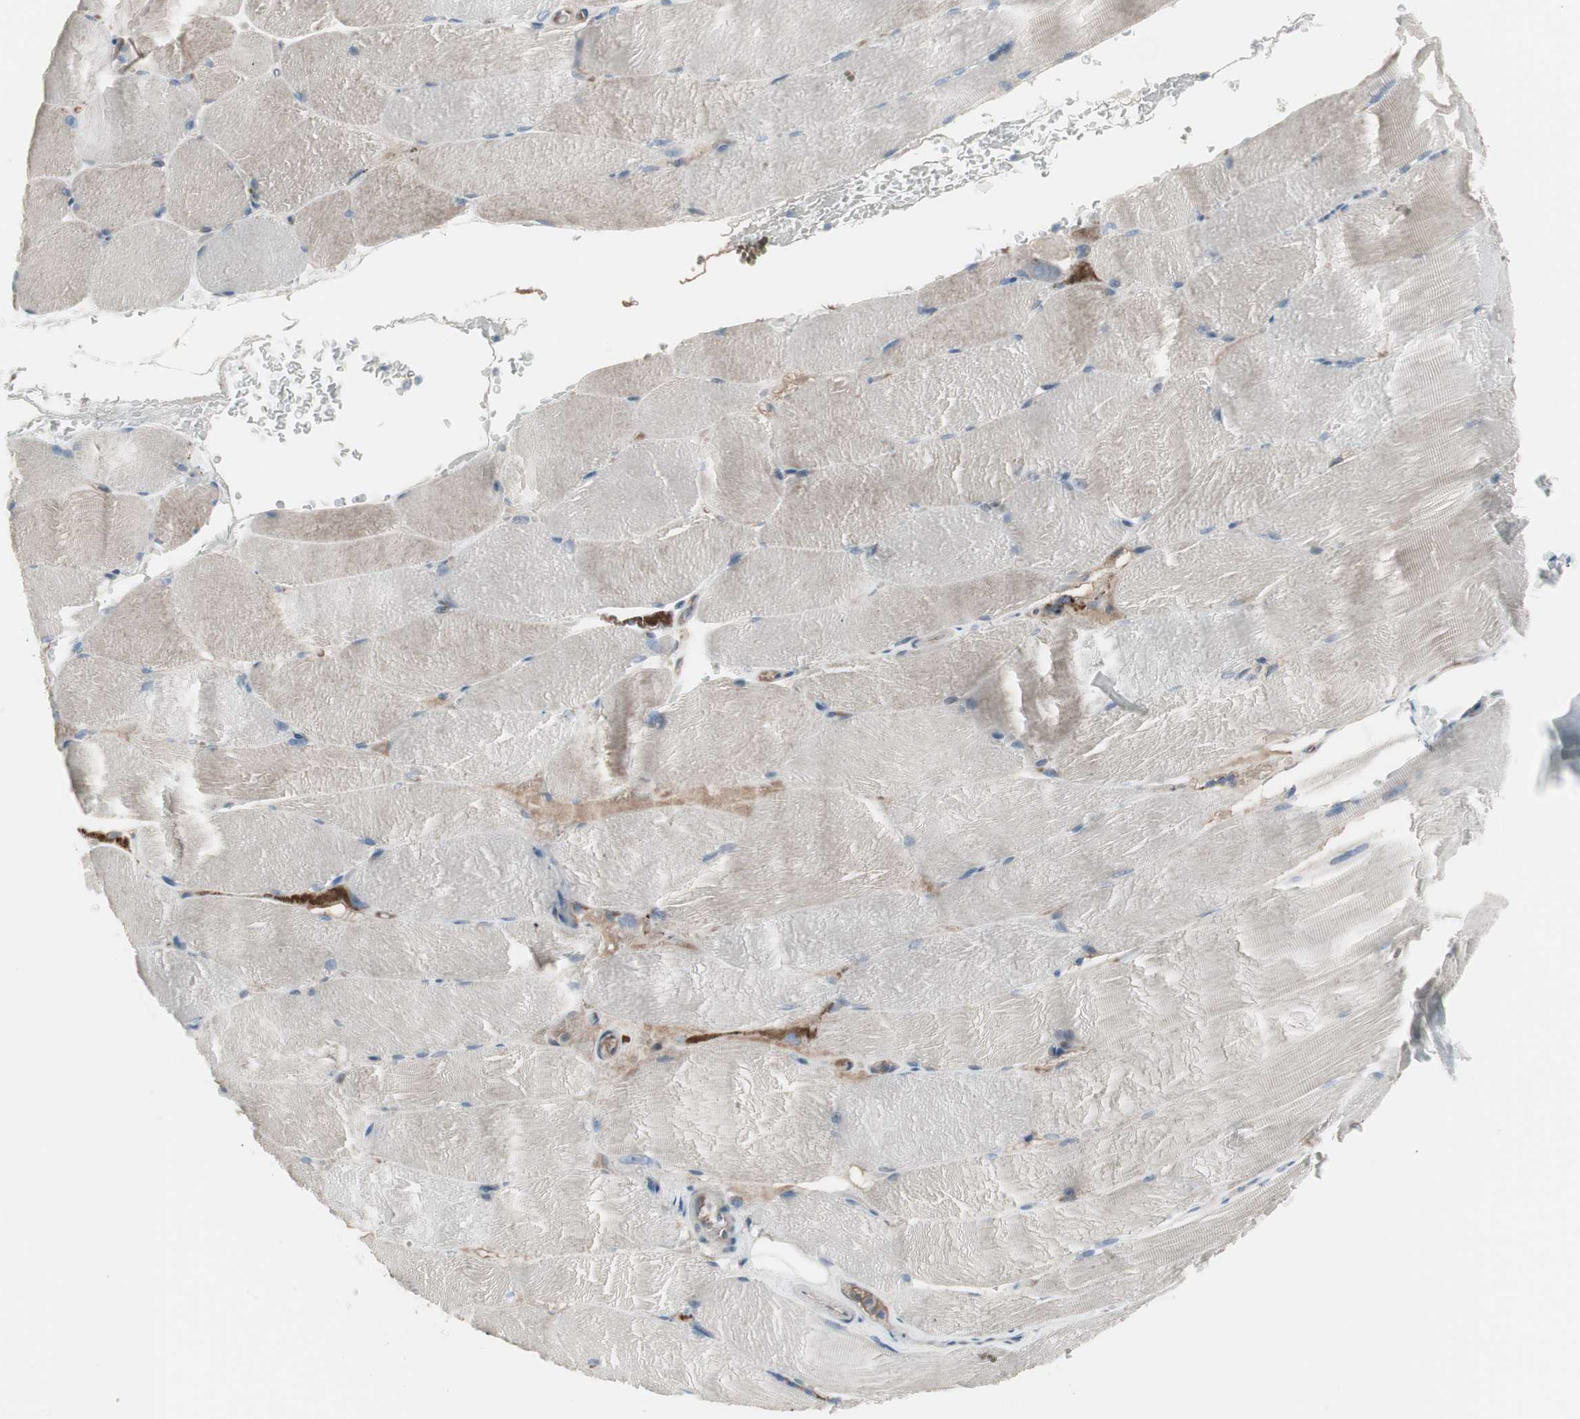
{"staining": {"intensity": "weak", "quantity": "<25%", "location": "cytoplasmic/membranous"}, "tissue": "skeletal muscle", "cell_type": "Myocytes", "image_type": "normal", "snomed": [{"axis": "morphology", "description": "Normal tissue, NOS"}, {"axis": "topography", "description": "Skeletal muscle"}, {"axis": "topography", "description": "Parathyroid gland"}], "caption": "IHC photomicrograph of unremarkable skeletal muscle: human skeletal muscle stained with DAB (3,3'-diaminobenzidine) reveals no significant protein expression in myocytes. (Stains: DAB (3,3'-diaminobenzidine) IHC with hematoxylin counter stain, Microscopy: brightfield microscopy at high magnification).", "gene": "ZSCAN32", "patient": {"sex": "female", "age": 37}}